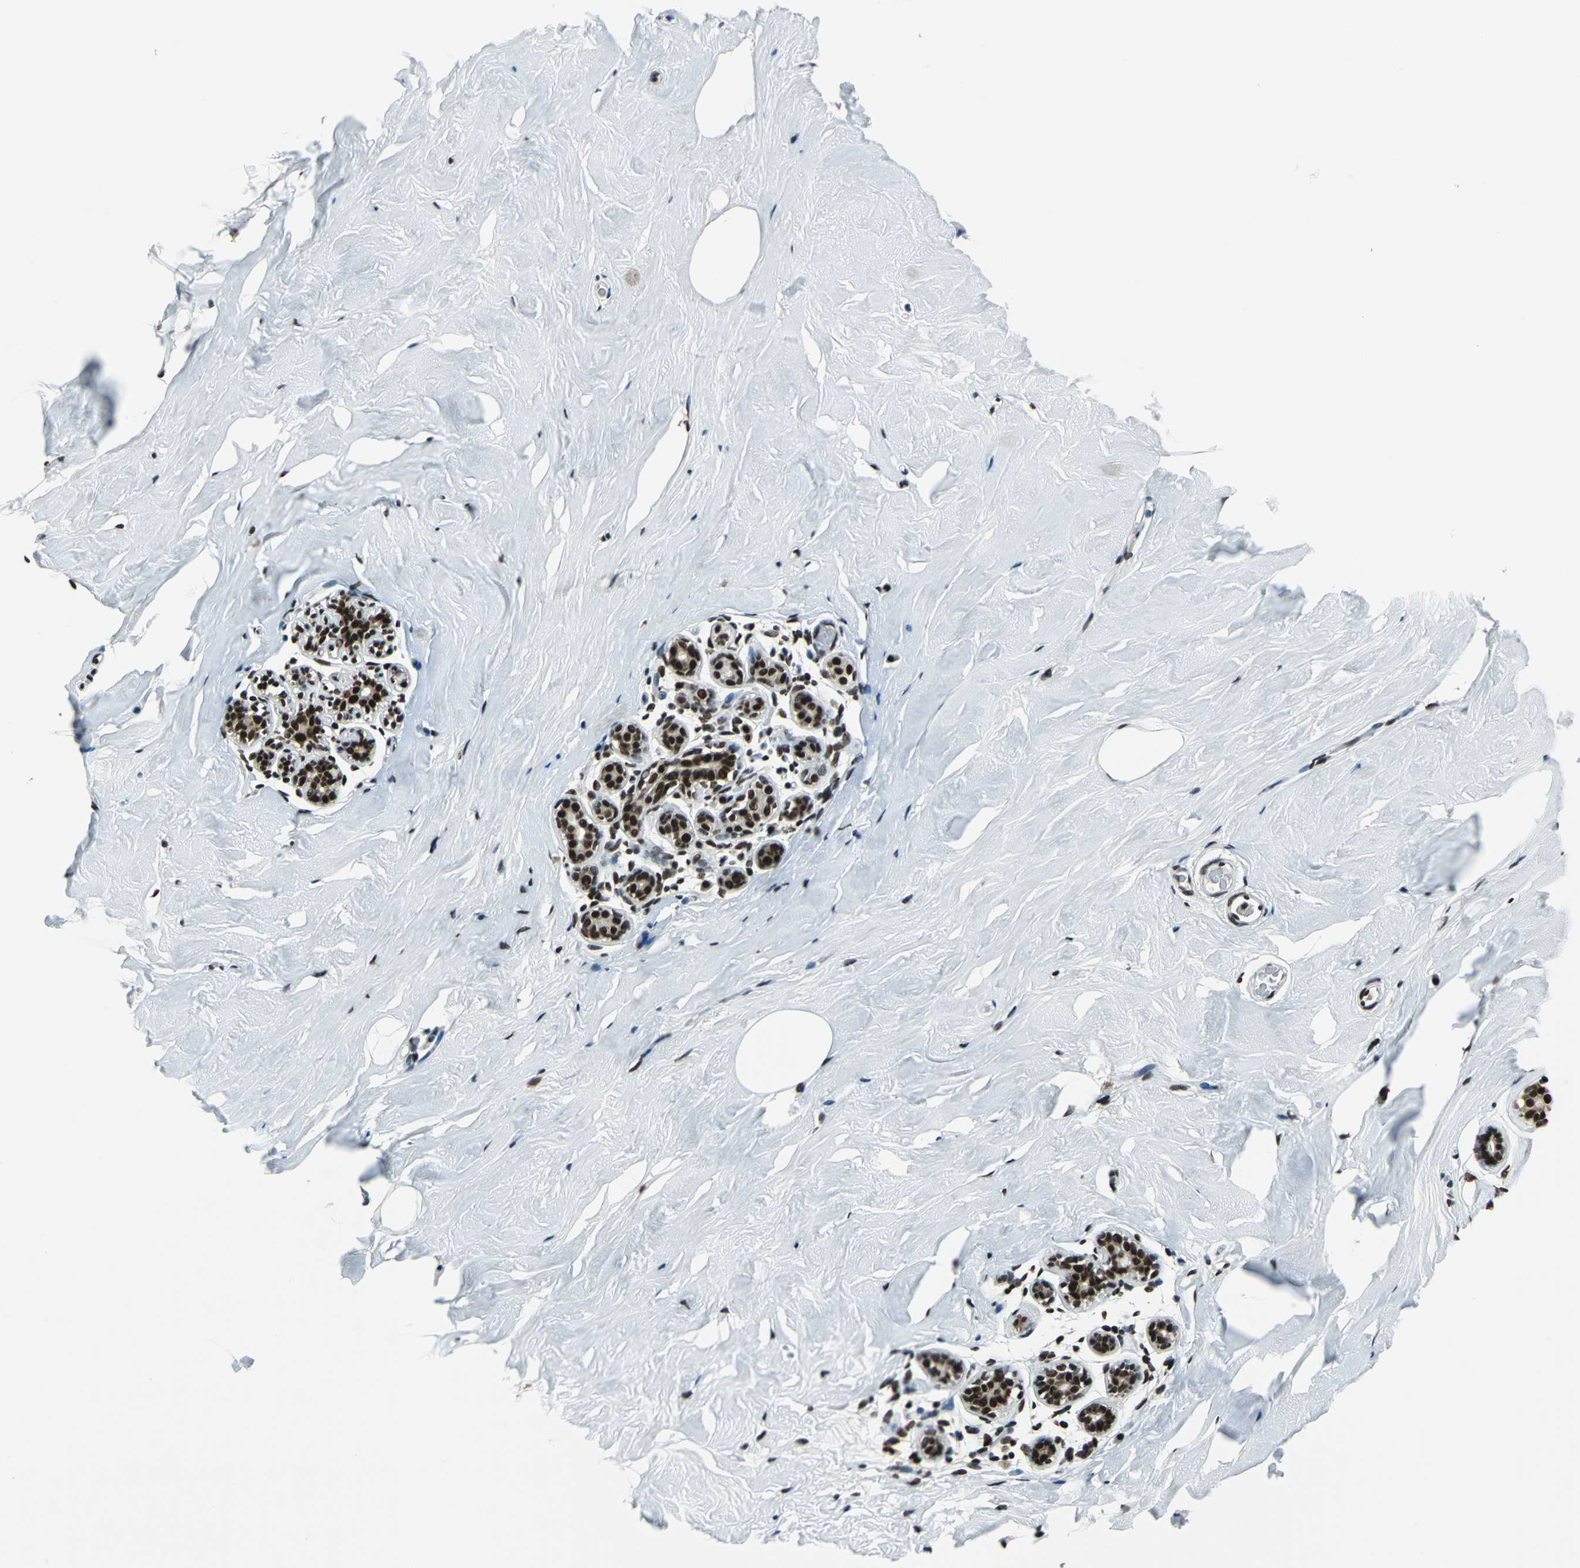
{"staining": {"intensity": "strong", "quantity": ">75%", "location": "nuclear"}, "tissue": "breast", "cell_type": "Glandular cells", "image_type": "normal", "snomed": [{"axis": "morphology", "description": "Normal tissue, NOS"}, {"axis": "topography", "description": "Breast"}], "caption": "Breast stained with IHC exhibits strong nuclear positivity in about >75% of glandular cells.", "gene": "BCLAF1", "patient": {"sex": "female", "age": 75}}